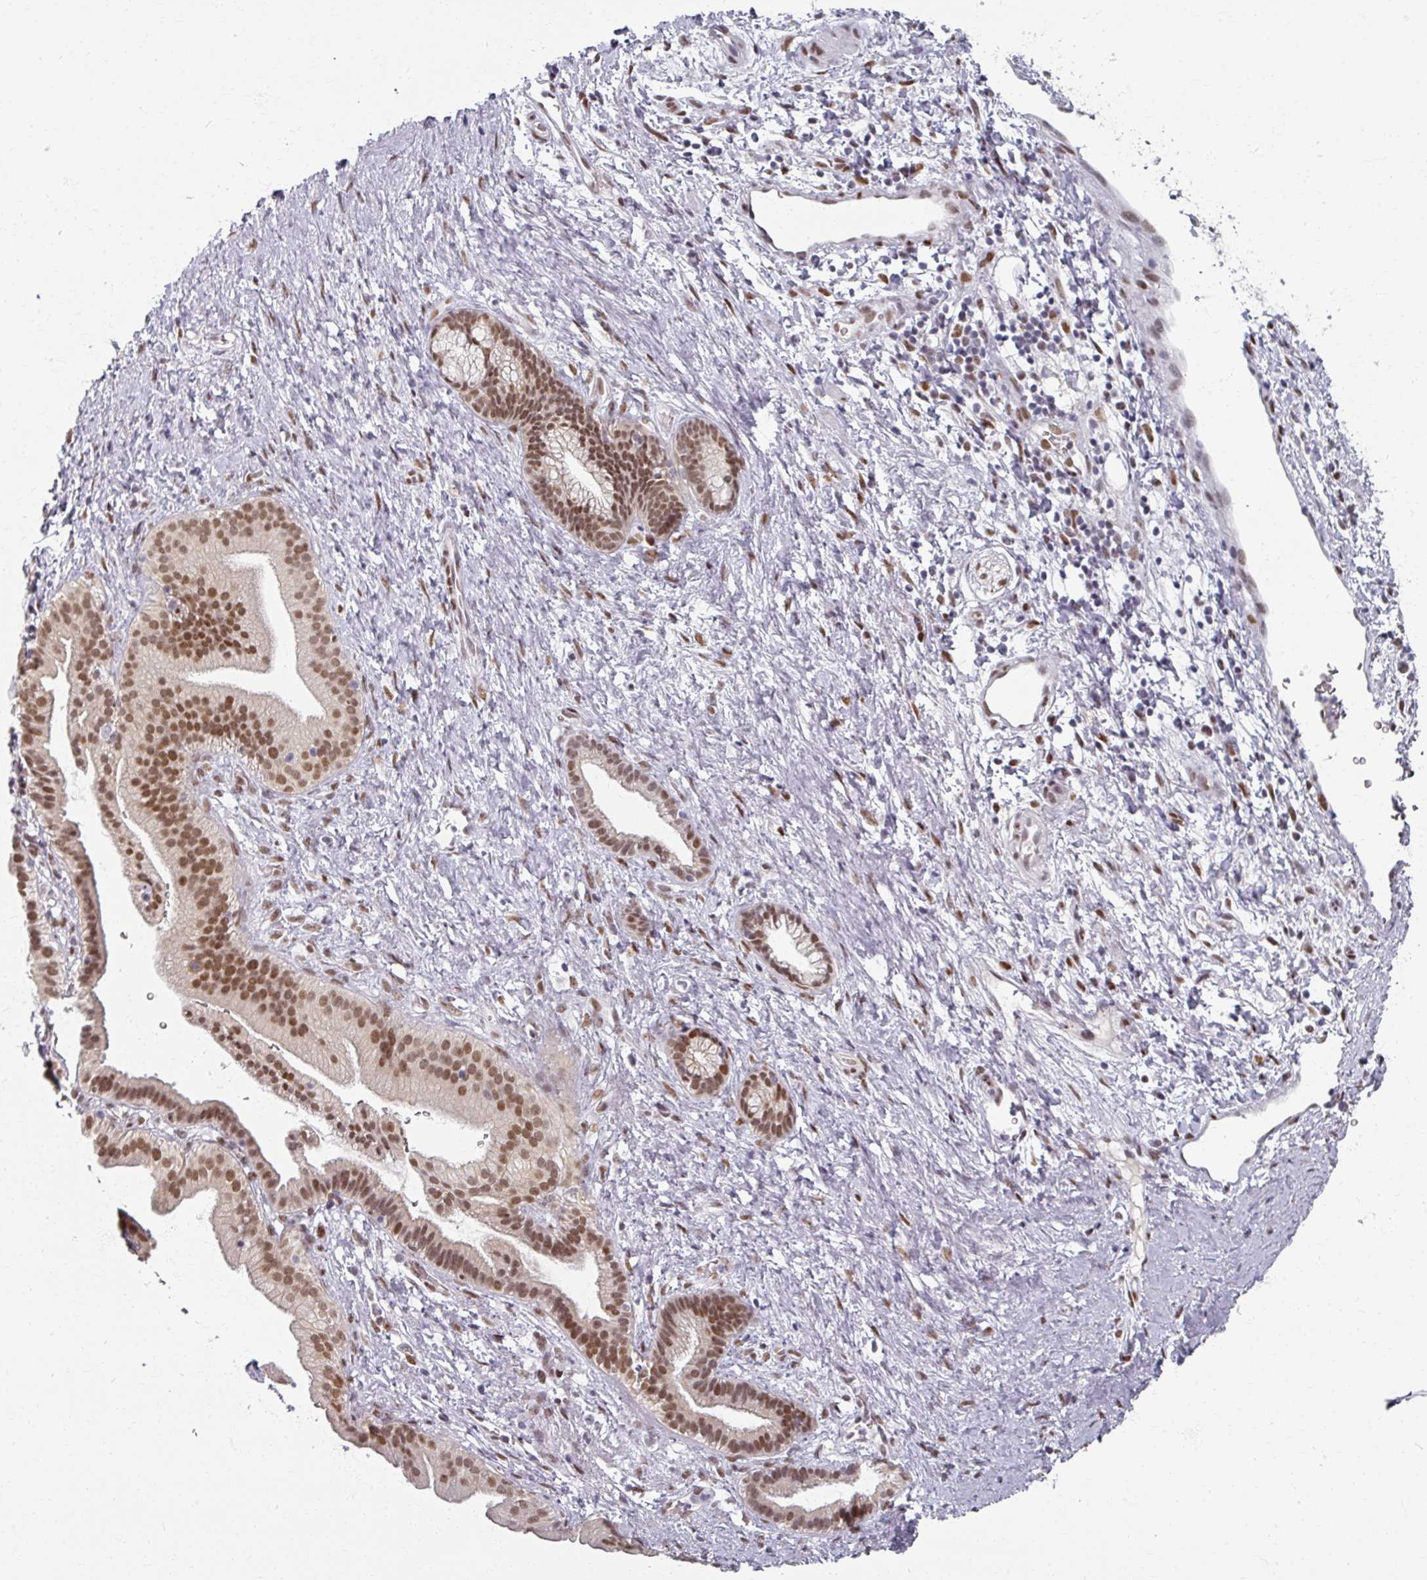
{"staining": {"intensity": "moderate", "quantity": ">75%", "location": "nuclear"}, "tissue": "pancreatic cancer", "cell_type": "Tumor cells", "image_type": "cancer", "snomed": [{"axis": "morphology", "description": "Adenocarcinoma, NOS"}, {"axis": "topography", "description": "Pancreas"}], "caption": "Immunohistochemistry (DAB (3,3'-diaminobenzidine)) staining of pancreatic cancer exhibits moderate nuclear protein positivity in about >75% of tumor cells.", "gene": "RIPOR3", "patient": {"sex": "male", "age": 68}}